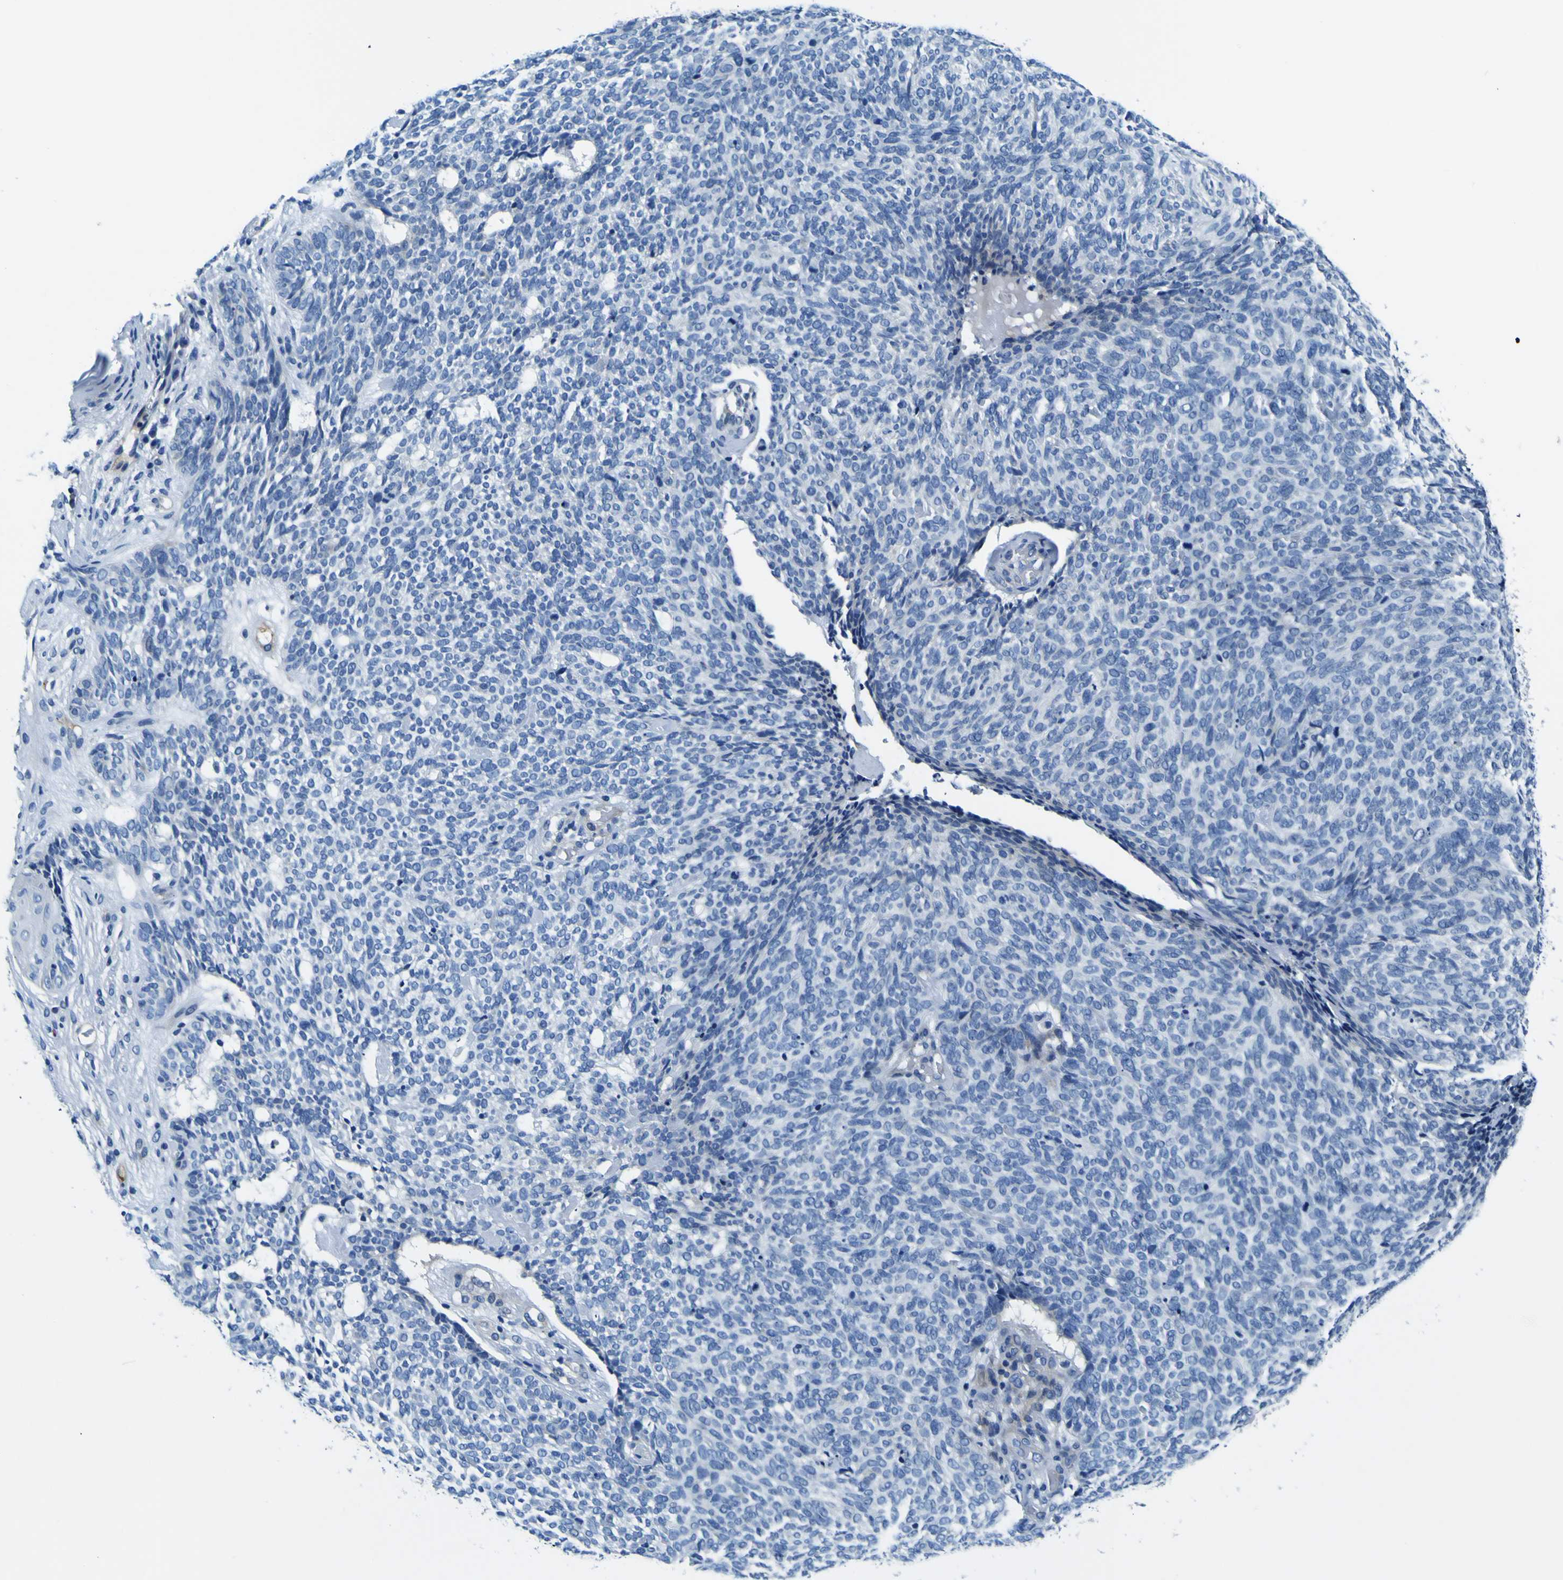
{"staining": {"intensity": "negative", "quantity": "none", "location": "none"}, "tissue": "skin cancer", "cell_type": "Tumor cells", "image_type": "cancer", "snomed": [{"axis": "morphology", "description": "Basal cell carcinoma"}, {"axis": "topography", "description": "Skin"}], "caption": "This is an IHC histopathology image of human skin cancer. There is no staining in tumor cells.", "gene": "ADGRA2", "patient": {"sex": "female", "age": 84}}